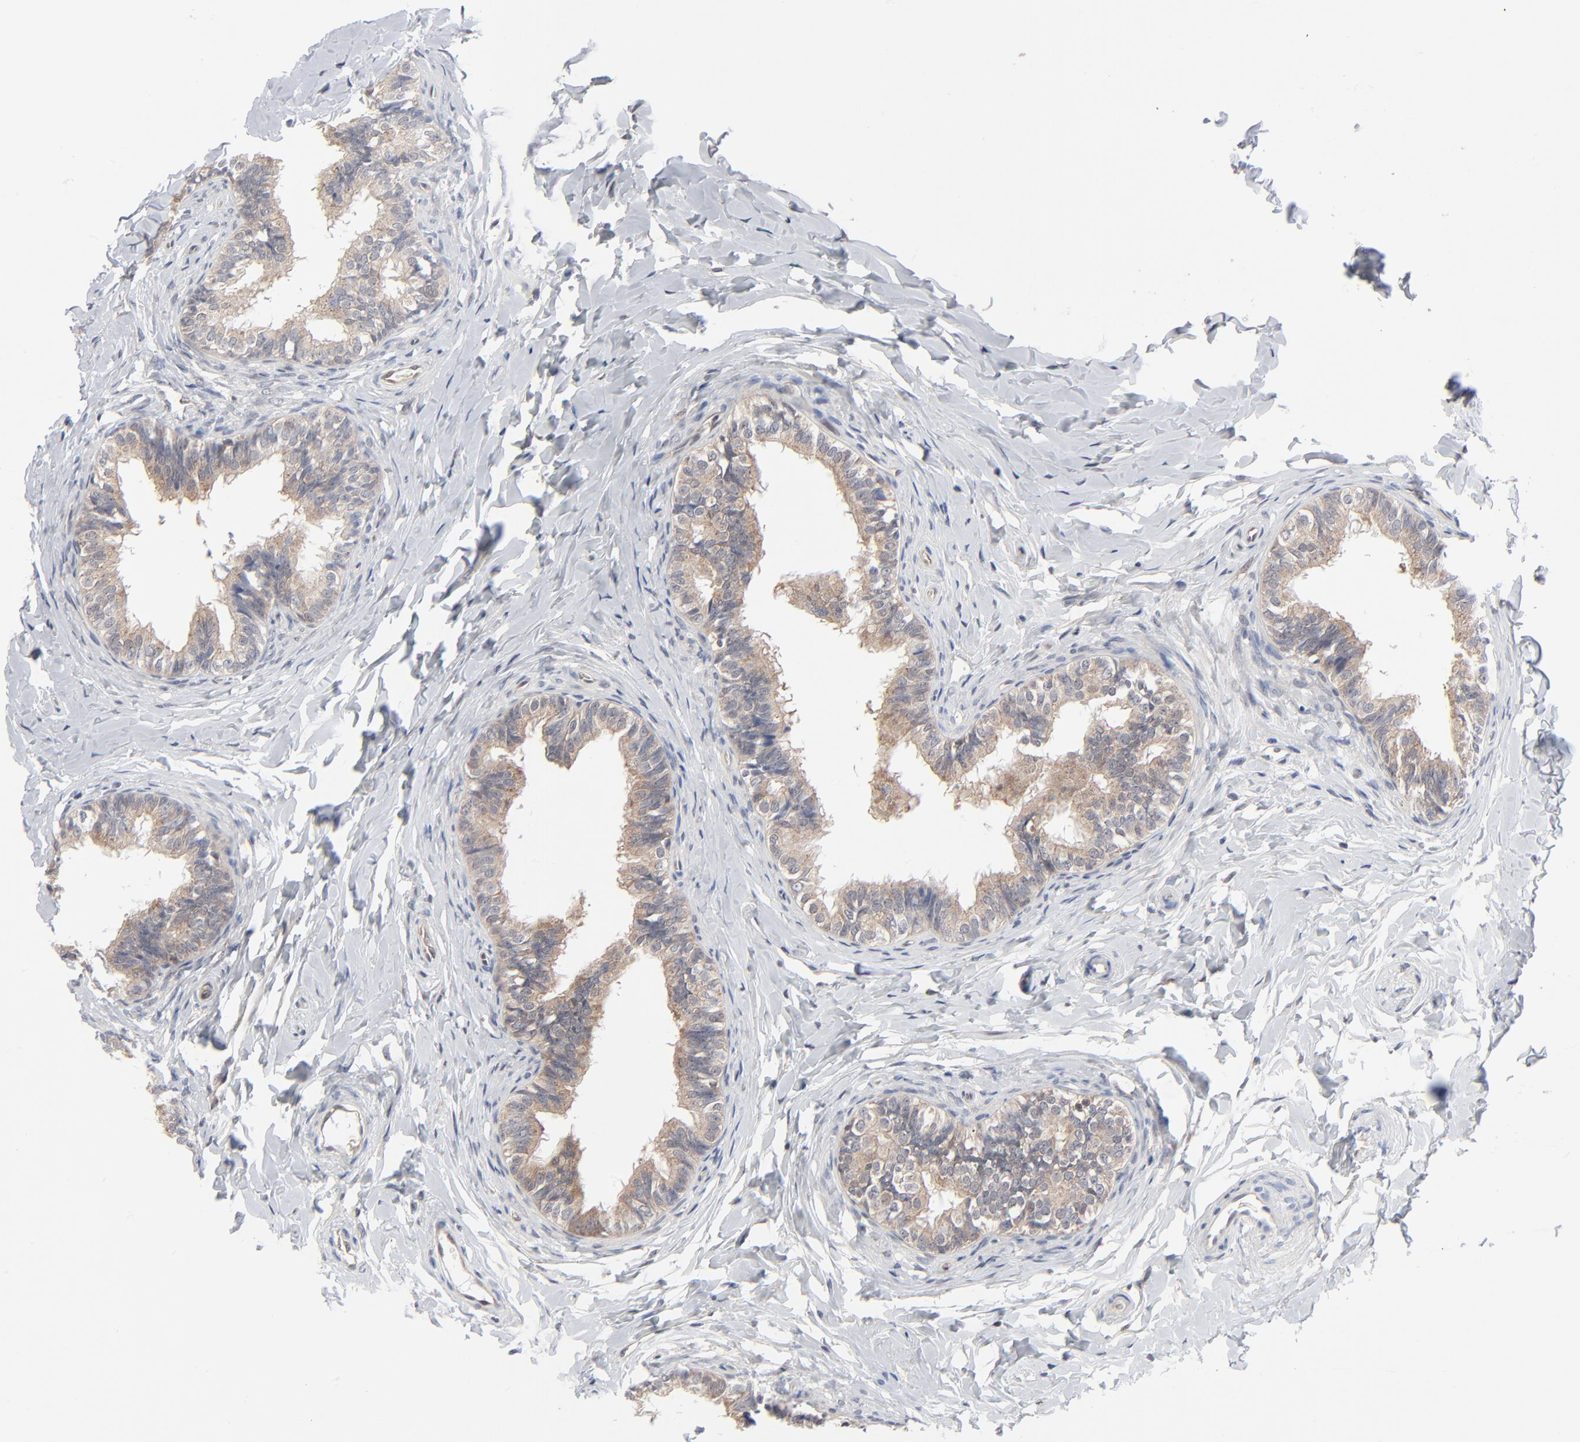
{"staining": {"intensity": "weak", "quantity": ">75%", "location": "cytoplasmic/membranous"}, "tissue": "epididymis", "cell_type": "Glandular cells", "image_type": "normal", "snomed": [{"axis": "morphology", "description": "Normal tissue, NOS"}, {"axis": "topography", "description": "Epididymis"}], "caption": "Glandular cells display low levels of weak cytoplasmic/membranous expression in about >75% of cells in unremarkable epididymis.", "gene": "RPS6KB1", "patient": {"sex": "male", "age": 26}}